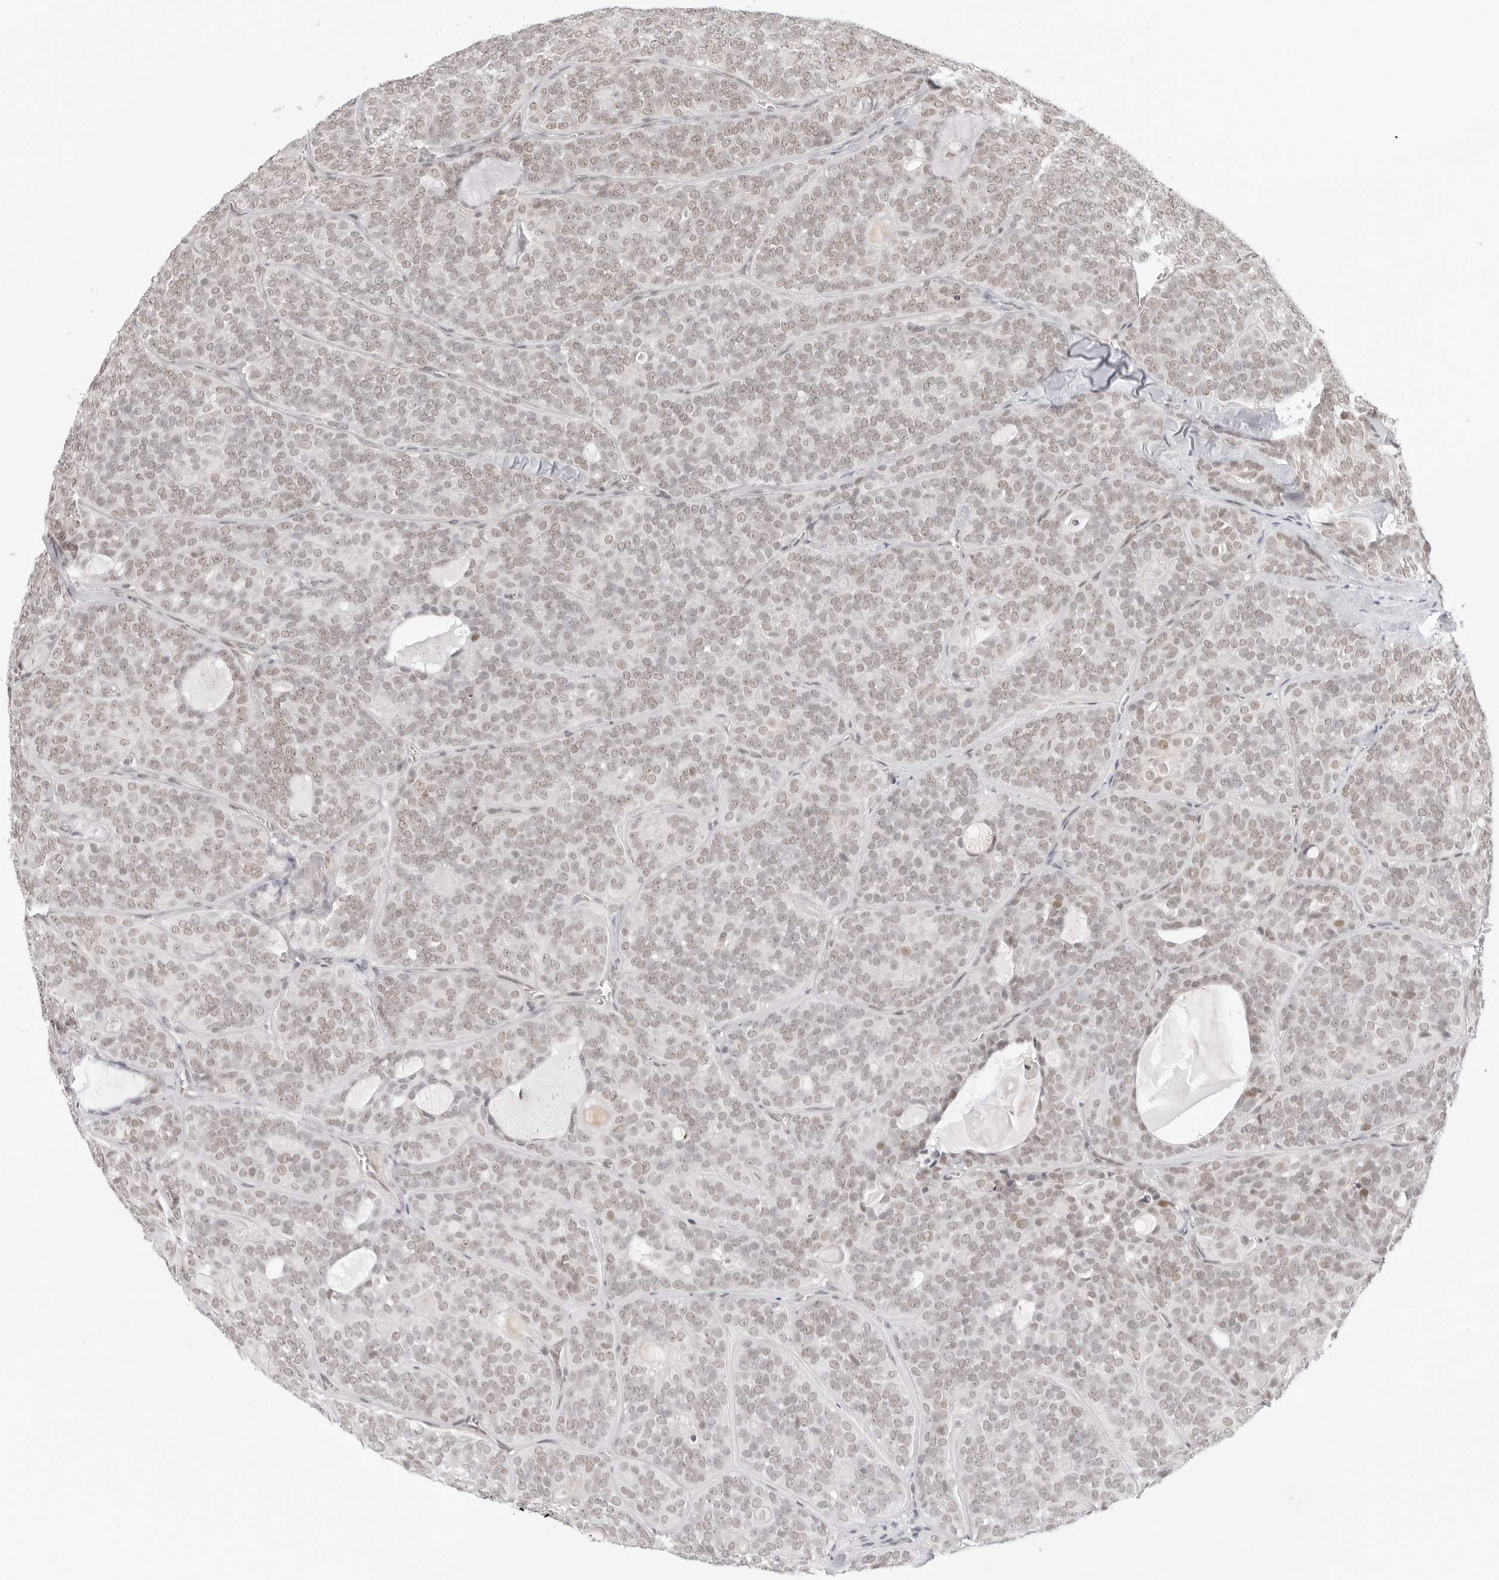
{"staining": {"intensity": "weak", "quantity": "25%-75%", "location": "nuclear"}, "tissue": "head and neck cancer", "cell_type": "Tumor cells", "image_type": "cancer", "snomed": [{"axis": "morphology", "description": "Adenocarcinoma, NOS"}, {"axis": "topography", "description": "Head-Neck"}], "caption": "Head and neck cancer was stained to show a protein in brown. There is low levels of weak nuclear positivity in about 25%-75% of tumor cells. Using DAB (3,3'-diaminobenzidine) (brown) and hematoxylin (blue) stains, captured at high magnification using brightfield microscopy.", "gene": "TCIM", "patient": {"sex": "male", "age": 66}}